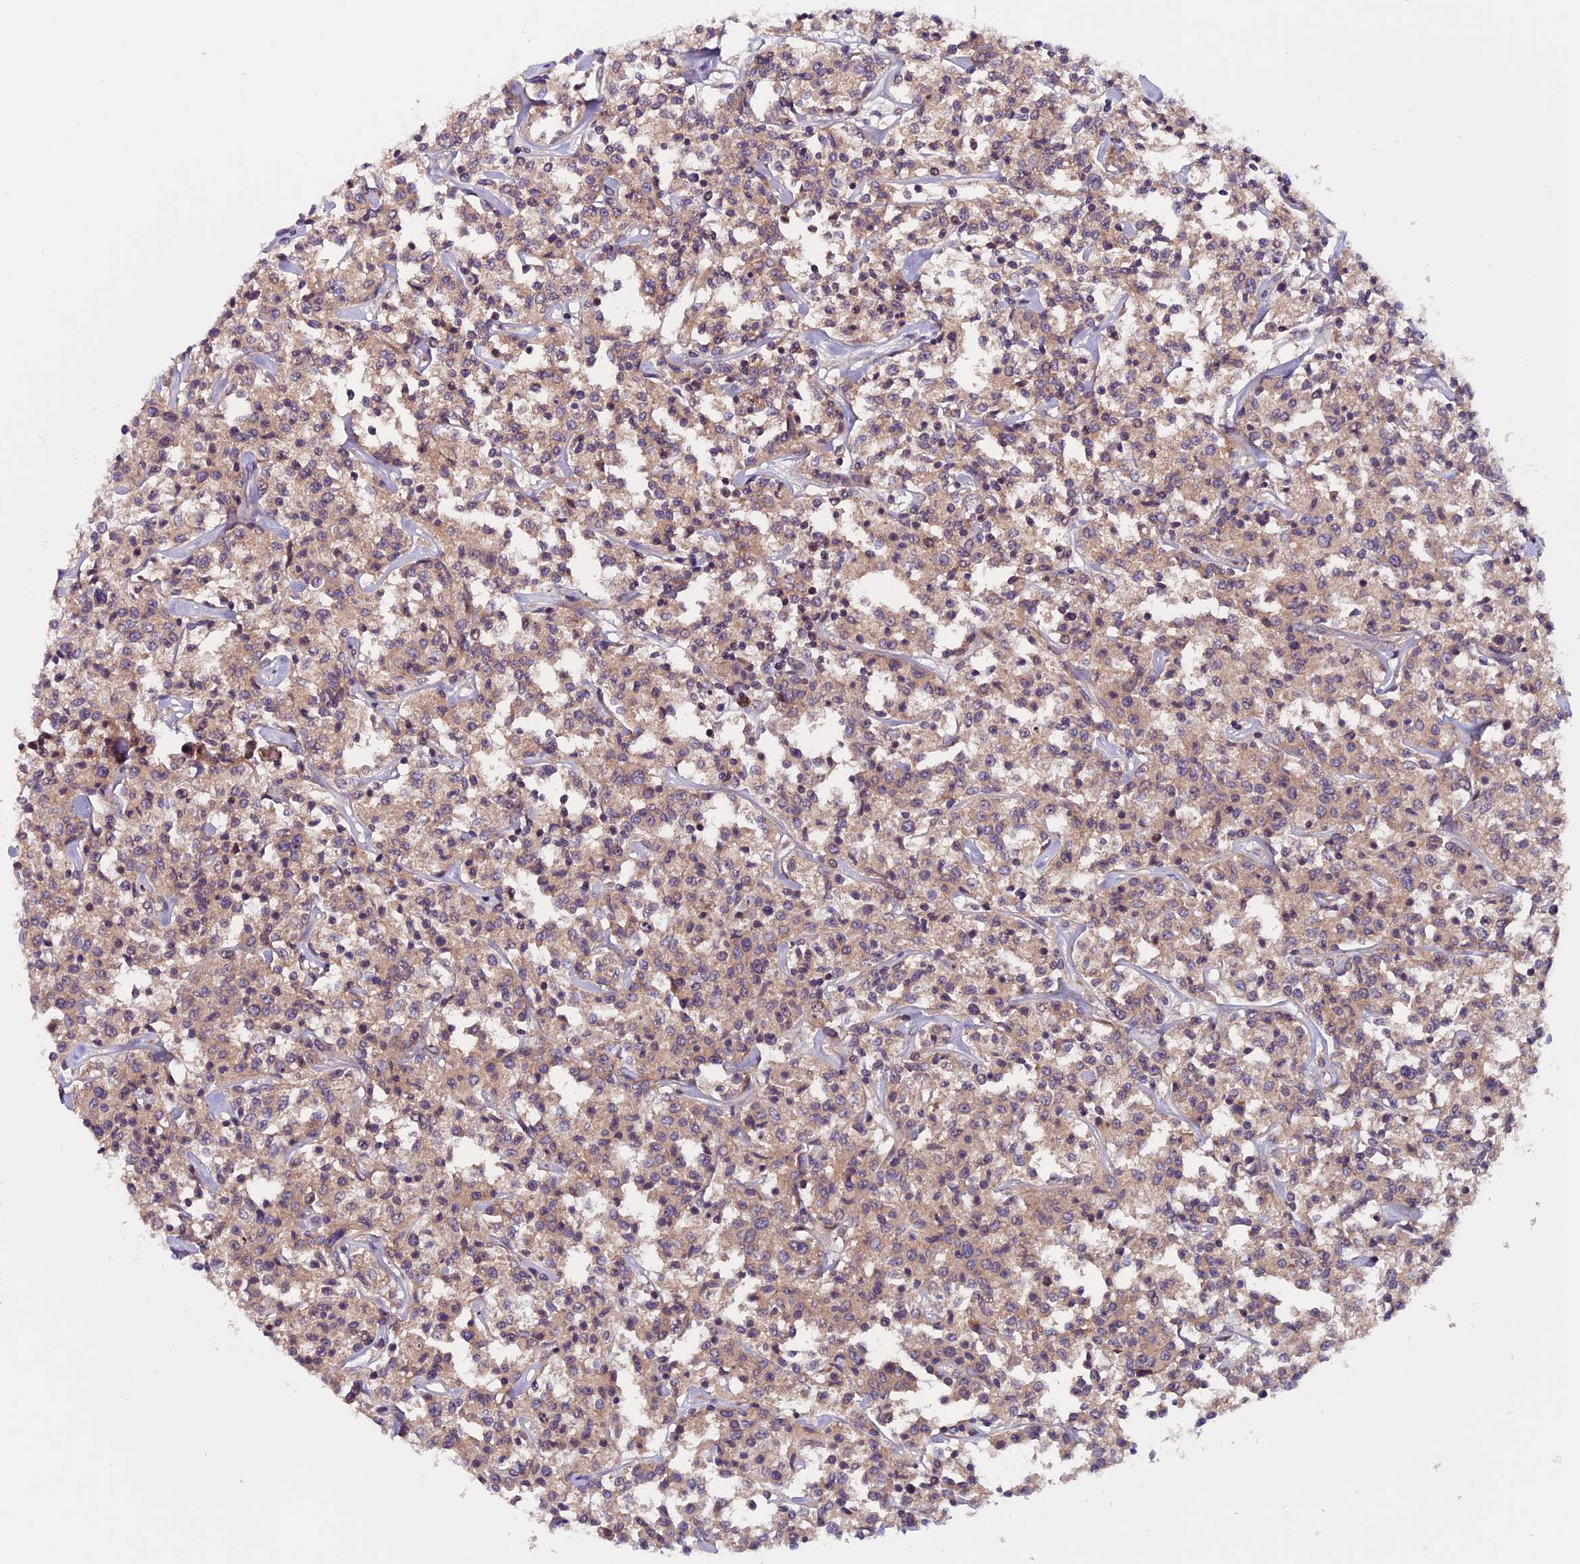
{"staining": {"intensity": "moderate", "quantity": ">75%", "location": "cytoplasmic/membranous"}, "tissue": "lymphoma", "cell_type": "Tumor cells", "image_type": "cancer", "snomed": [{"axis": "morphology", "description": "Malignant lymphoma, non-Hodgkin's type, Low grade"}, {"axis": "topography", "description": "Small intestine"}], "caption": "A medium amount of moderate cytoplasmic/membranous staining is appreciated in about >75% of tumor cells in lymphoma tissue. Using DAB (3,3'-diaminobenzidine) (brown) and hematoxylin (blue) stains, captured at high magnification using brightfield microscopy.", "gene": "ZNF598", "patient": {"sex": "female", "age": 59}}